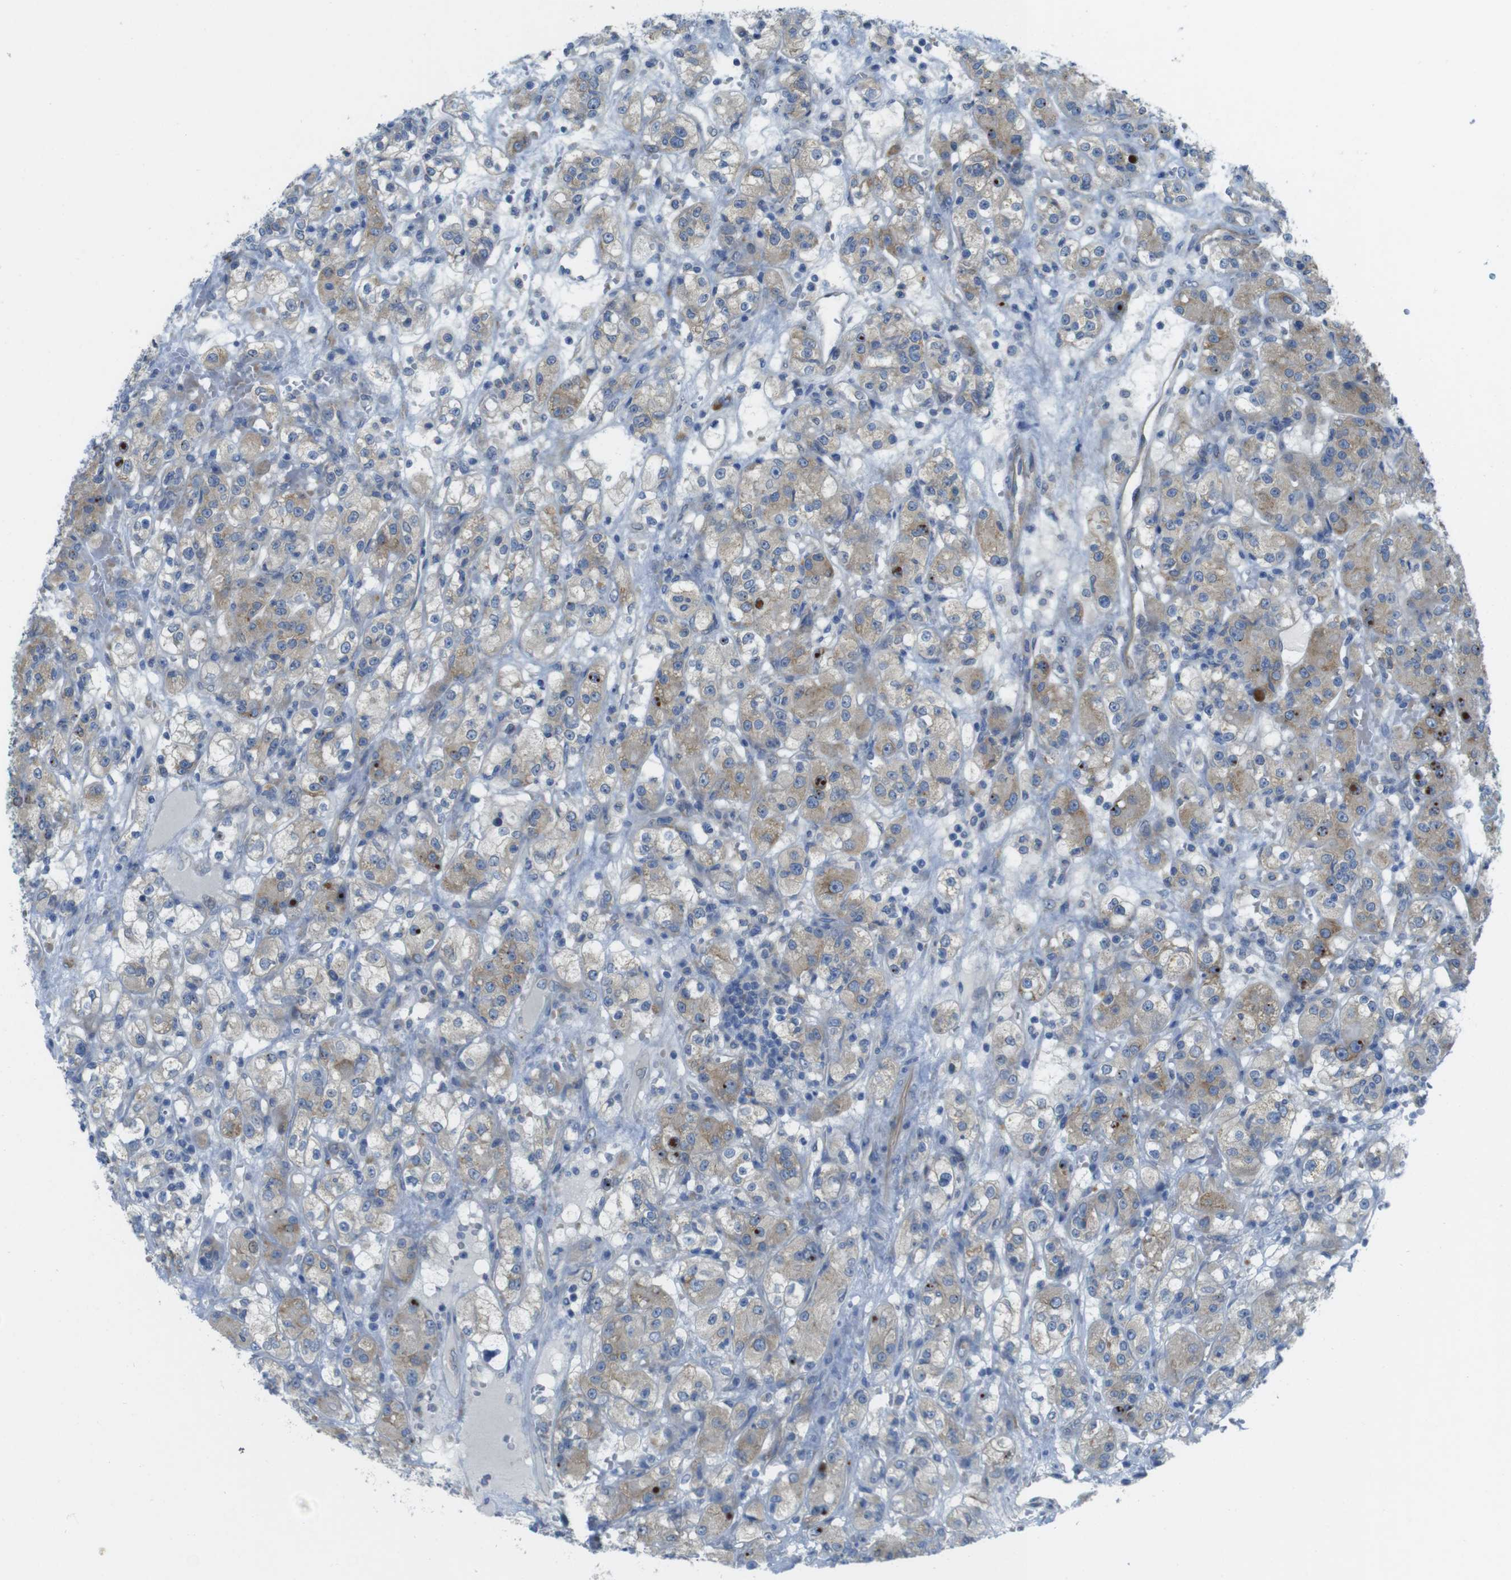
{"staining": {"intensity": "weak", "quantity": ">75%", "location": "cytoplasmic/membranous"}, "tissue": "renal cancer", "cell_type": "Tumor cells", "image_type": "cancer", "snomed": [{"axis": "morphology", "description": "Normal tissue, NOS"}, {"axis": "morphology", "description": "Adenocarcinoma, NOS"}, {"axis": "topography", "description": "Kidney"}], "caption": "Protein analysis of renal cancer tissue demonstrates weak cytoplasmic/membranous positivity in approximately >75% of tumor cells.", "gene": "TMEM234", "patient": {"sex": "male", "age": 61}}